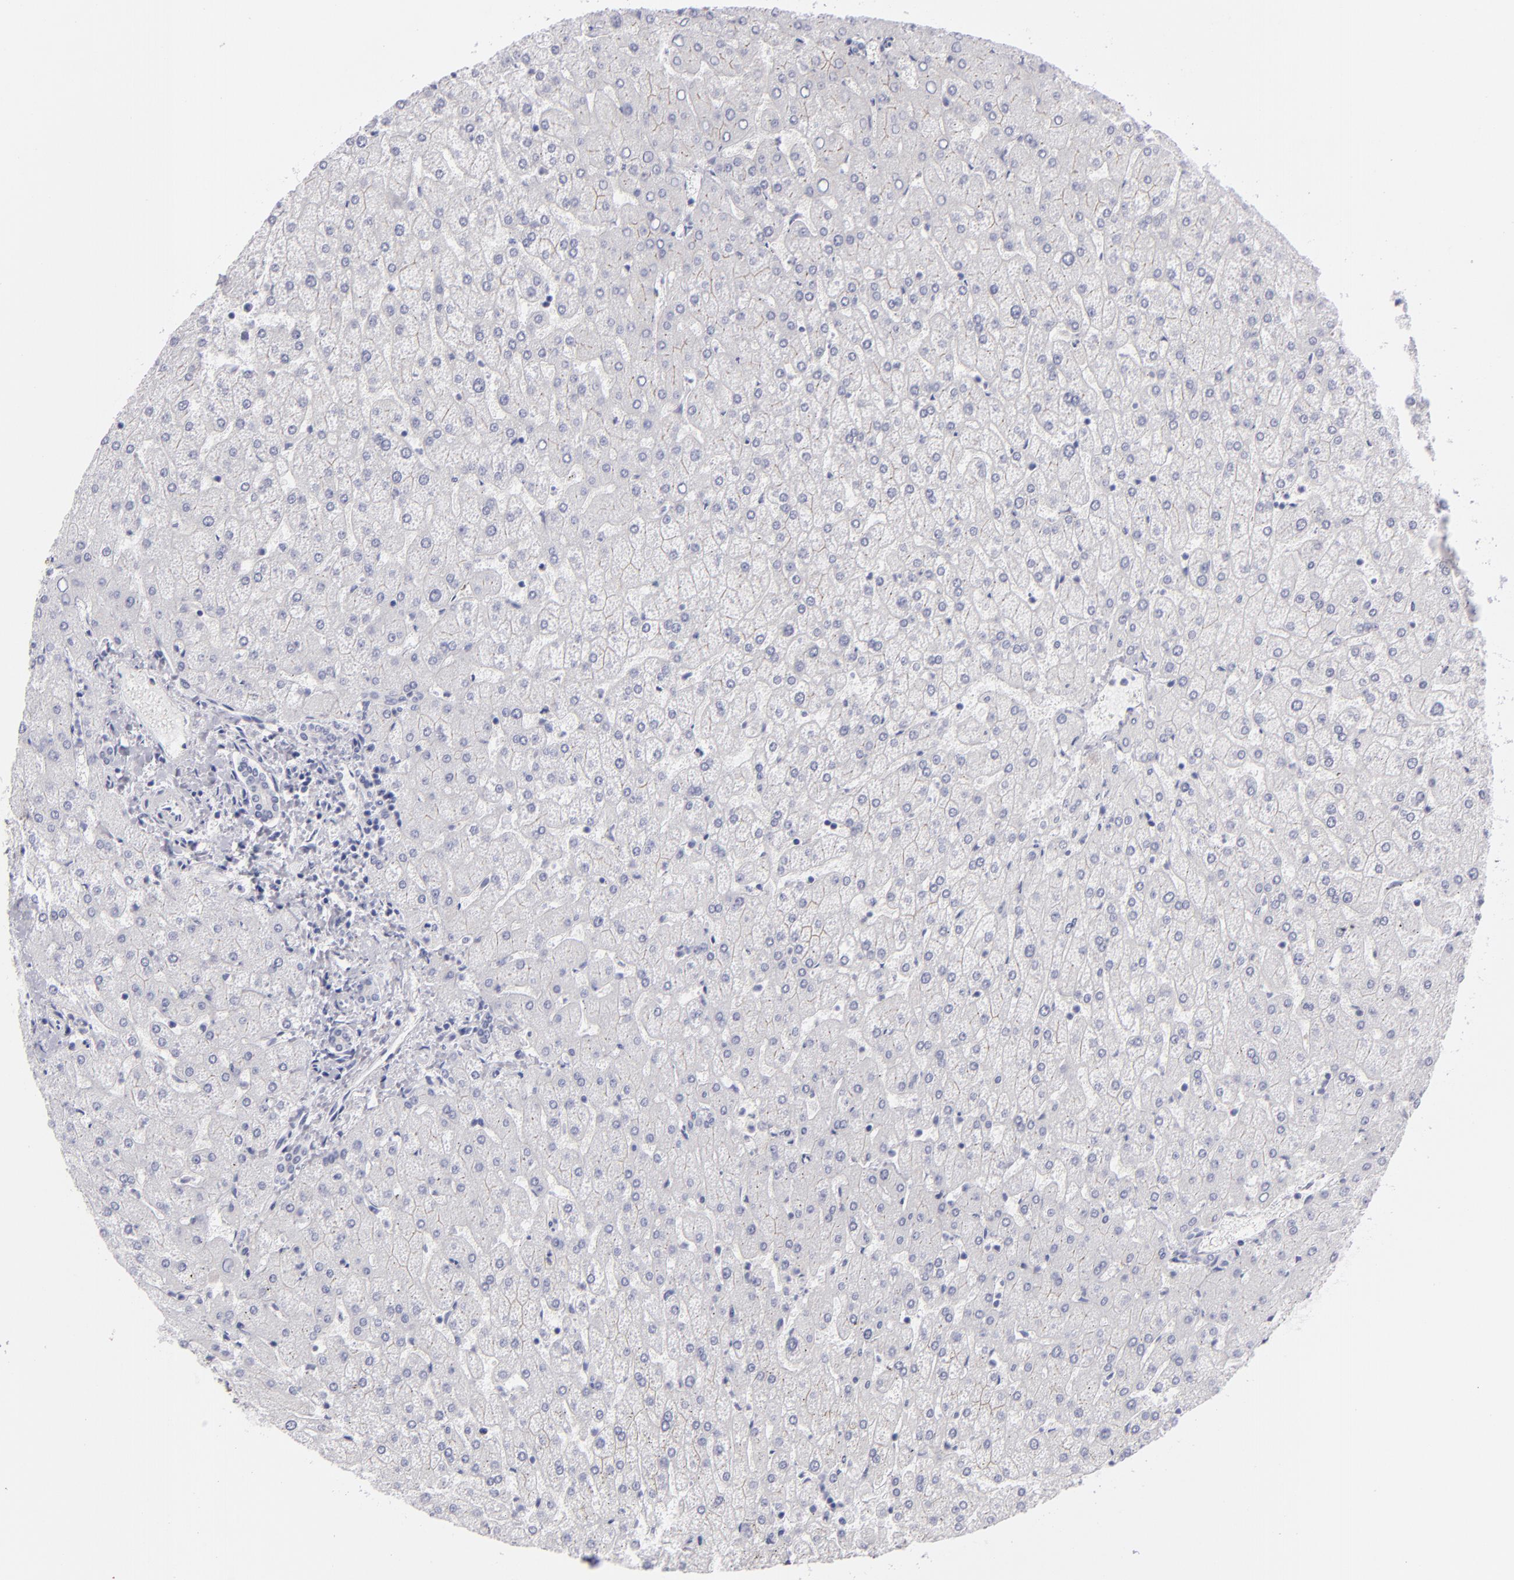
{"staining": {"intensity": "negative", "quantity": "none", "location": "none"}, "tissue": "liver", "cell_type": "Cholangiocytes", "image_type": "normal", "snomed": [{"axis": "morphology", "description": "Normal tissue, NOS"}, {"axis": "topography", "description": "Liver"}], "caption": "An immunohistochemistry histopathology image of unremarkable liver is shown. There is no staining in cholangiocytes of liver. The staining was performed using DAB to visualize the protein expression in brown, while the nuclei were stained in blue with hematoxylin (Magnification: 20x).", "gene": "VIL1", "patient": {"sex": "female", "age": 32}}